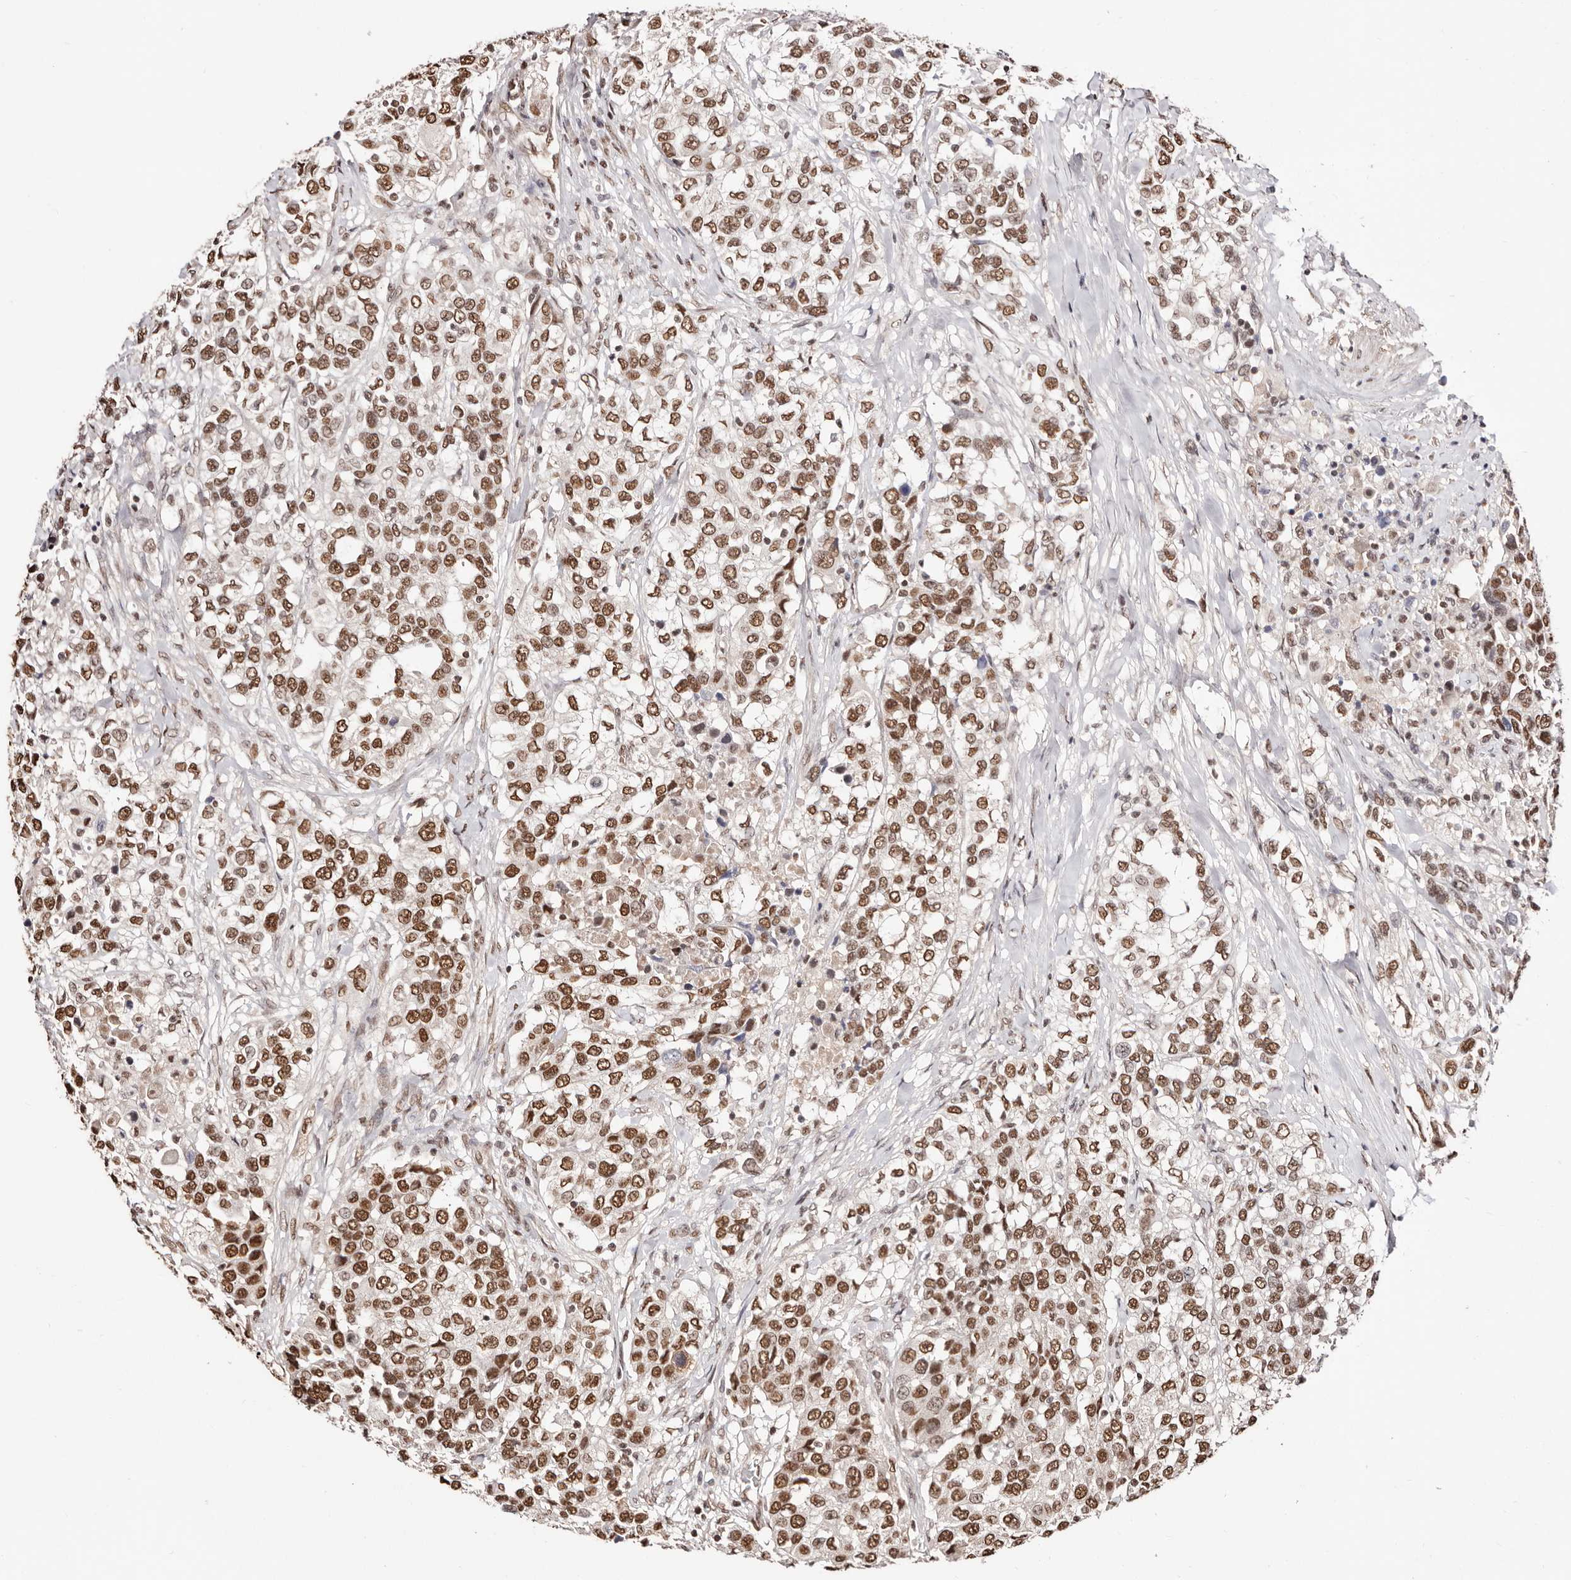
{"staining": {"intensity": "moderate", "quantity": ">75%", "location": "nuclear"}, "tissue": "urothelial cancer", "cell_type": "Tumor cells", "image_type": "cancer", "snomed": [{"axis": "morphology", "description": "Urothelial carcinoma, High grade"}, {"axis": "topography", "description": "Urinary bladder"}], "caption": "A medium amount of moderate nuclear positivity is seen in about >75% of tumor cells in high-grade urothelial carcinoma tissue. (Stains: DAB in brown, nuclei in blue, Microscopy: brightfield microscopy at high magnification).", "gene": "BICRAL", "patient": {"sex": "female", "age": 80}}